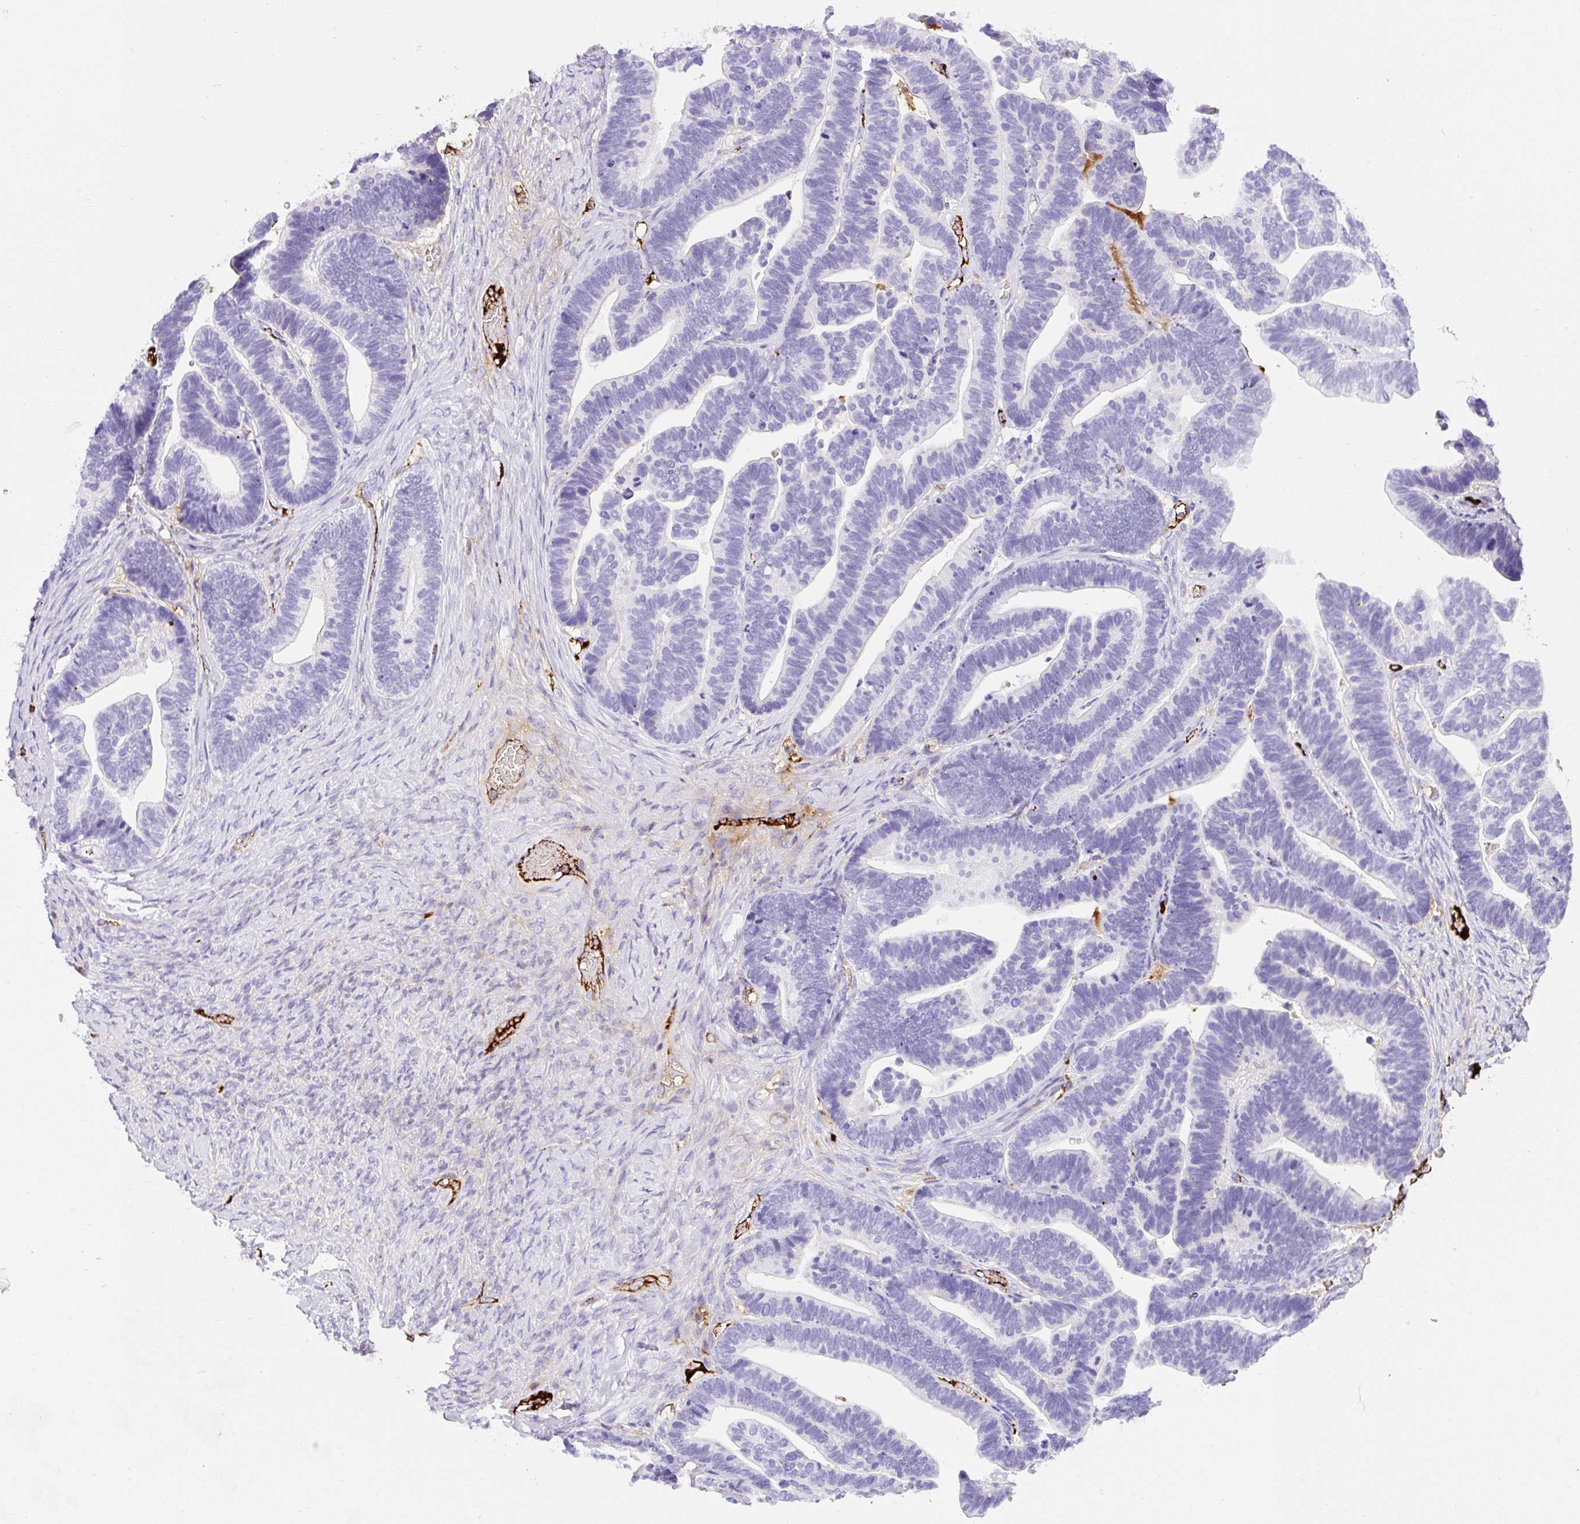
{"staining": {"intensity": "negative", "quantity": "none", "location": "none"}, "tissue": "ovarian cancer", "cell_type": "Tumor cells", "image_type": "cancer", "snomed": [{"axis": "morphology", "description": "Cystadenocarcinoma, serous, NOS"}, {"axis": "topography", "description": "Ovary"}], "caption": "Micrograph shows no significant protein staining in tumor cells of ovarian cancer (serous cystadenocarcinoma).", "gene": "APOC4-APOC2", "patient": {"sex": "female", "age": 56}}